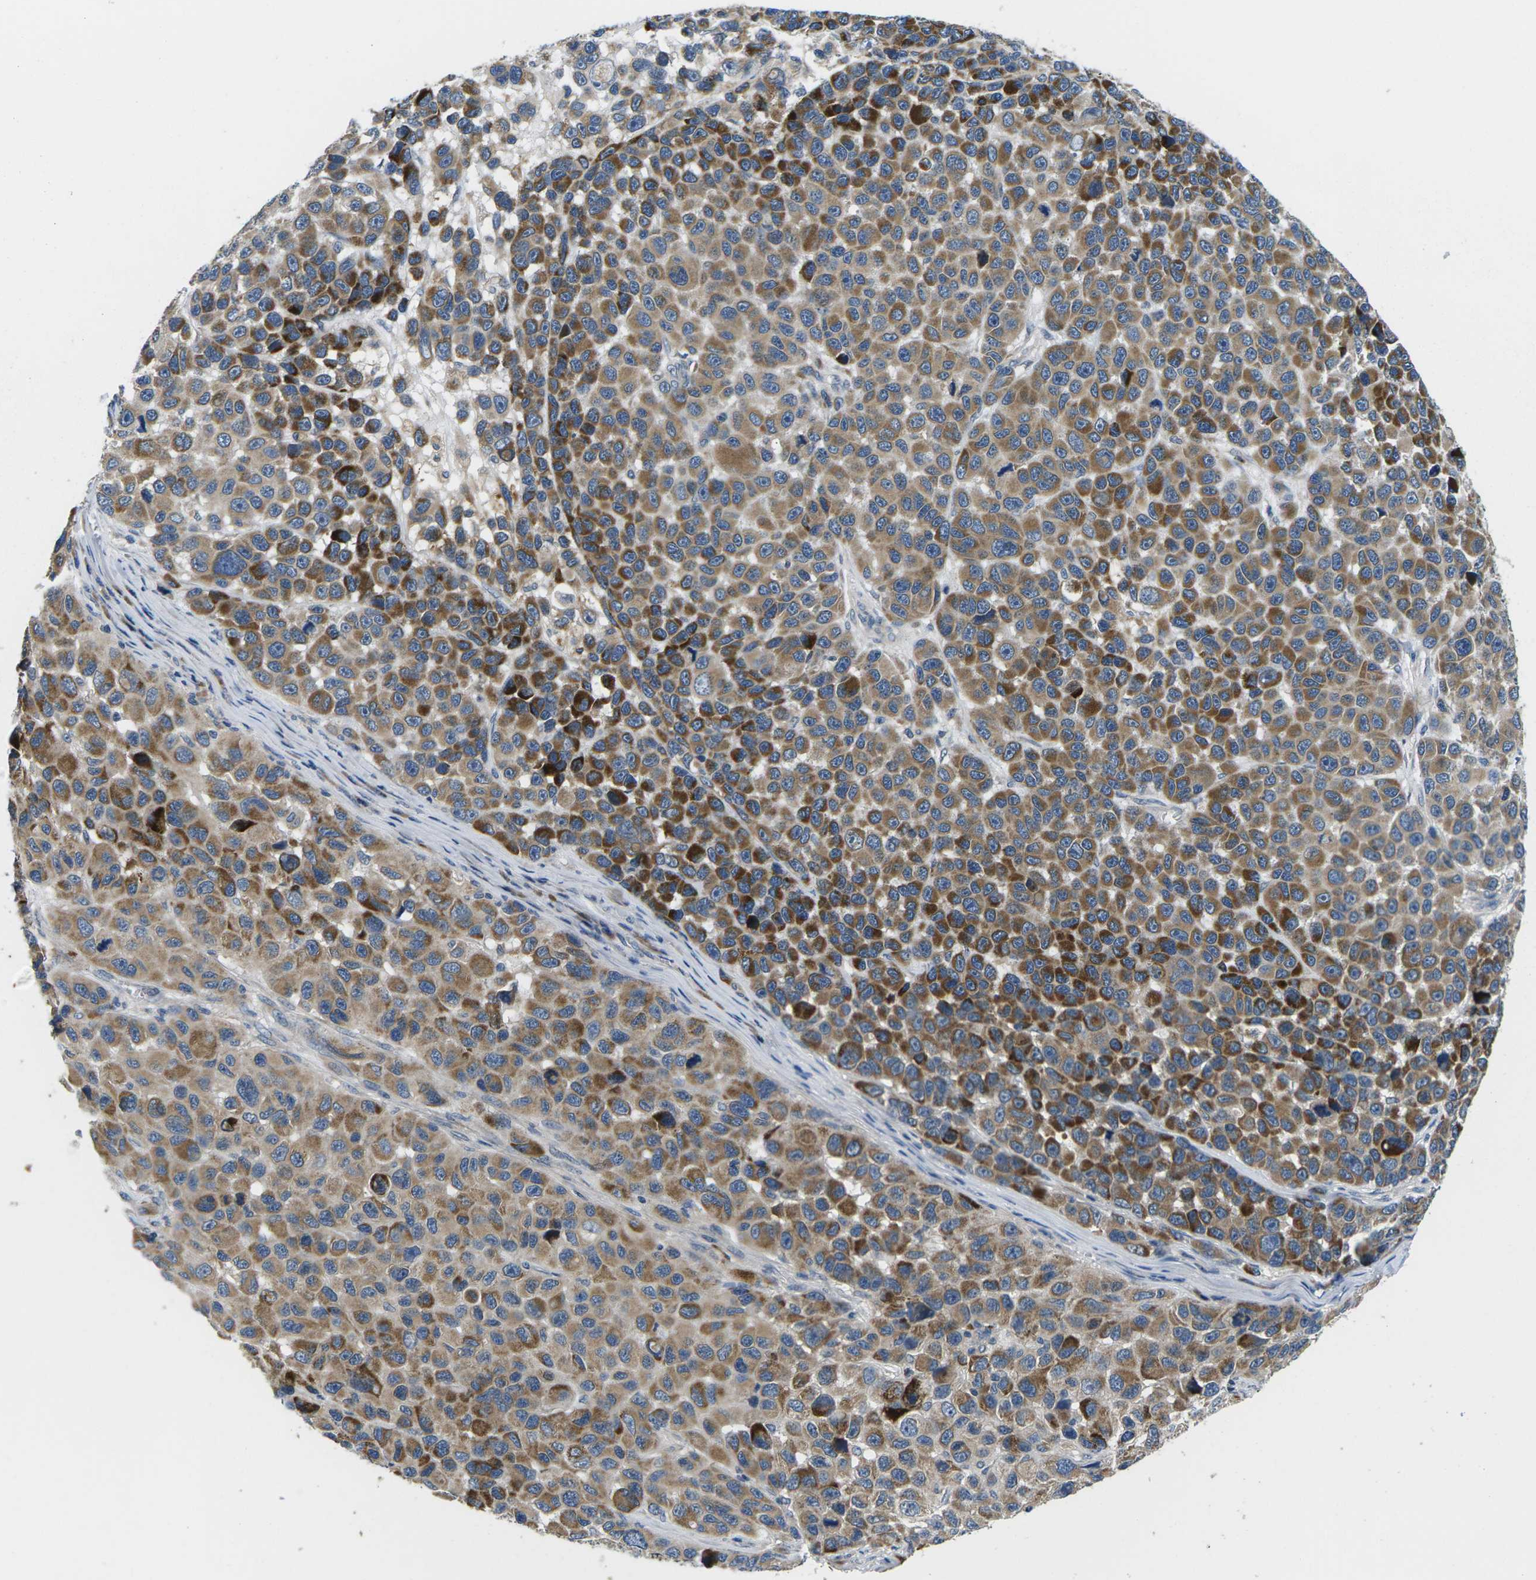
{"staining": {"intensity": "moderate", "quantity": ">75%", "location": "cytoplasmic/membranous"}, "tissue": "melanoma", "cell_type": "Tumor cells", "image_type": "cancer", "snomed": [{"axis": "morphology", "description": "Malignant melanoma, NOS"}, {"axis": "topography", "description": "Skin"}], "caption": "Protein expression analysis of human malignant melanoma reveals moderate cytoplasmic/membranous expression in approximately >75% of tumor cells.", "gene": "ERGIC3", "patient": {"sex": "male", "age": 53}}